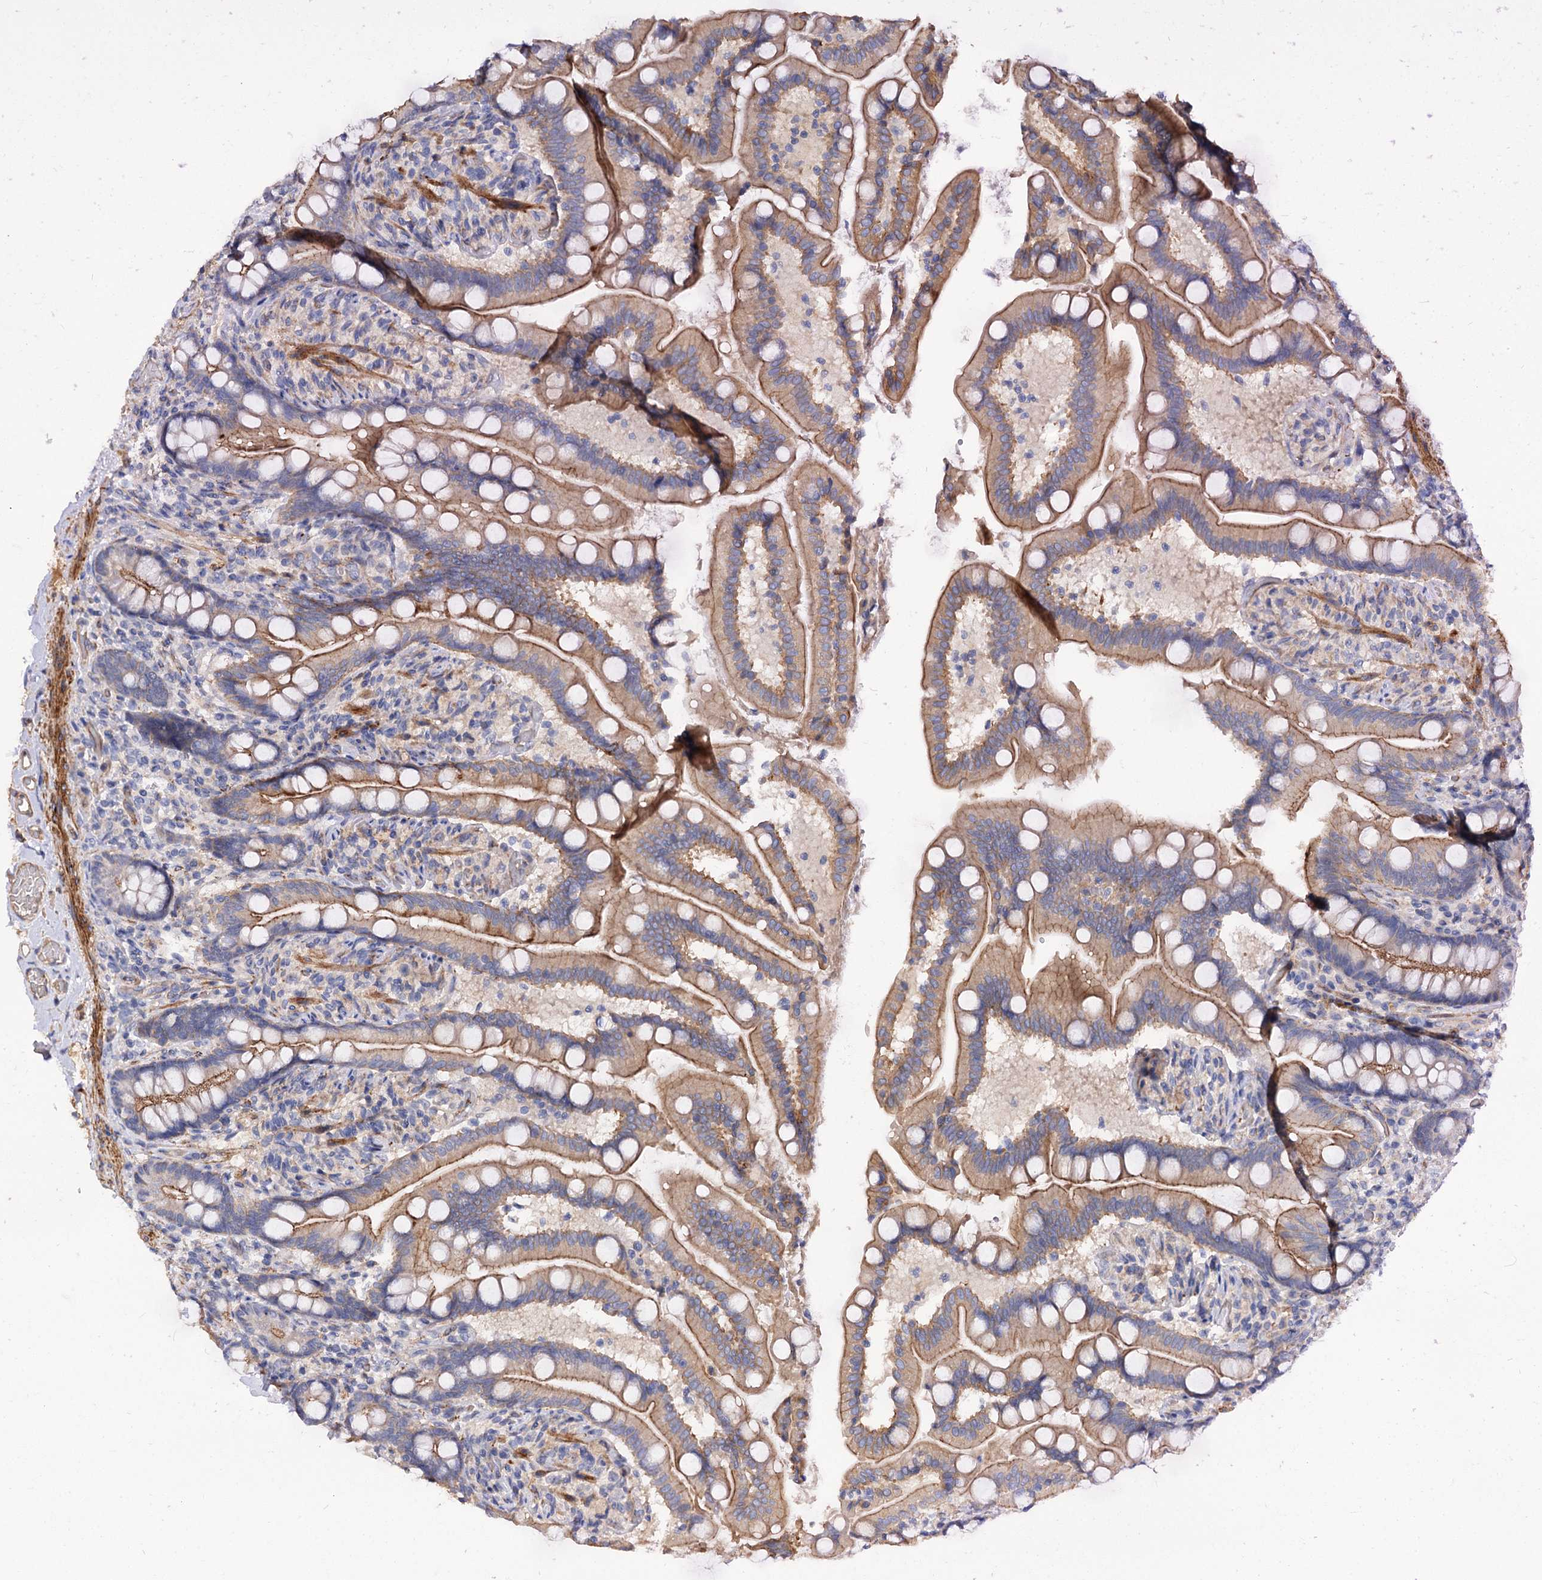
{"staining": {"intensity": "moderate", "quantity": ">75%", "location": "cytoplasmic/membranous"}, "tissue": "small intestine", "cell_type": "Glandular cells", "image_type": "normal", "snomed": [{"axis": "morphology", "description": "Normal tissue, NOS"}, {"axis": "topography", "description": "Small intestine"}], "caption": "Protein expression analysis of normal small intestine reveals moderate cytoplasmic/membranous positivity in about >75% of glandular cells.", "gene": "NUDCD2", "patient": {"sex": "female", "age": 64}}